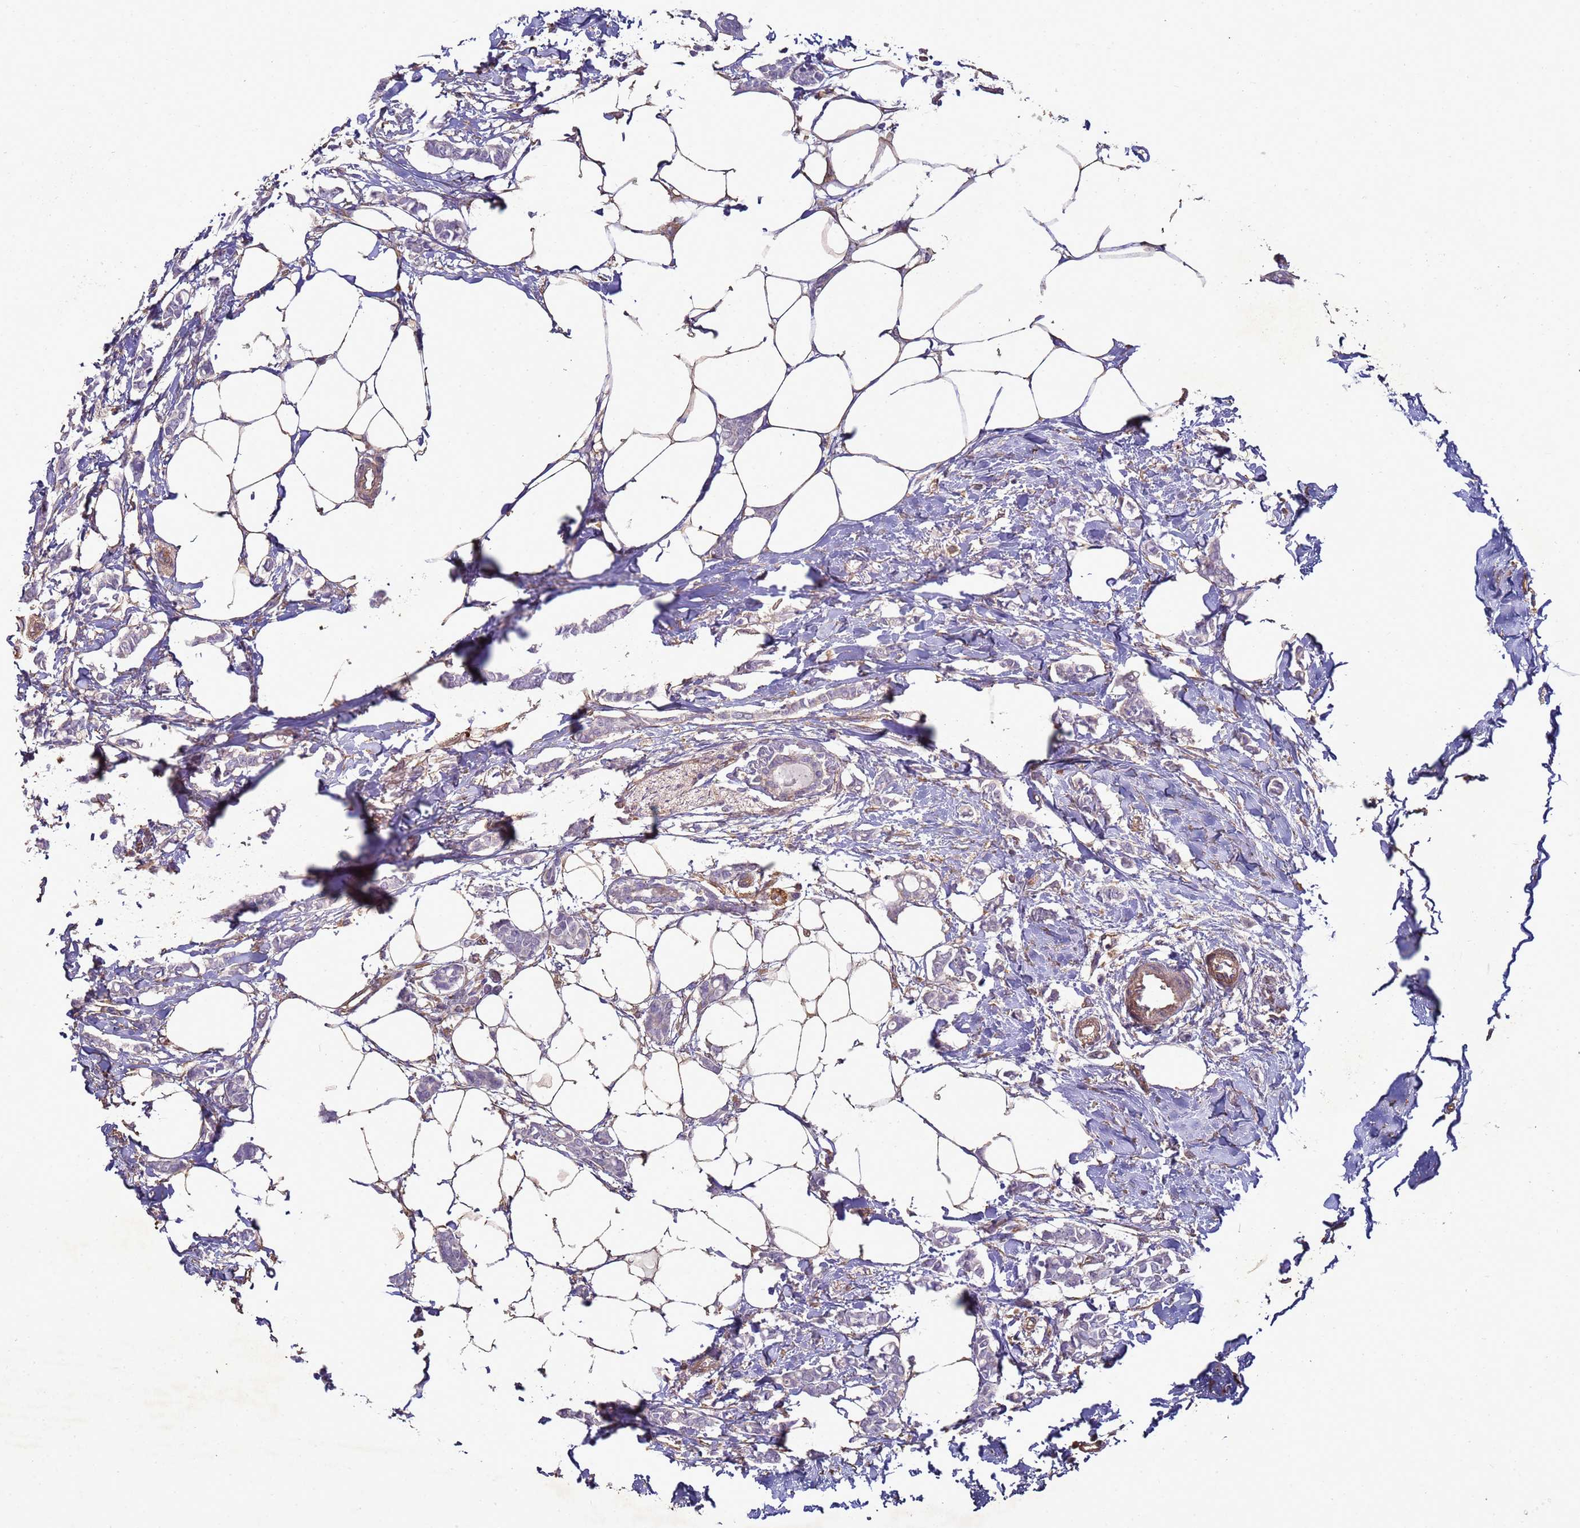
{"staining": {"intensity": "negative", "quantity": "none", "location": "none"}, "tissue": "breast cancer", "cell_type": "Tumor cells", "image_type": "cancer", "snomed": [{"axis": "morphology", "description": "Duct carcinoma"}, {"axis": "topography", "description": "Breast"}], "caption": "Tumor cells show no significant protein staining in breast cancer (intraductal carcinoma).", "gene": "SGIP1", "patient": {"sex": "female", "age": 41}}